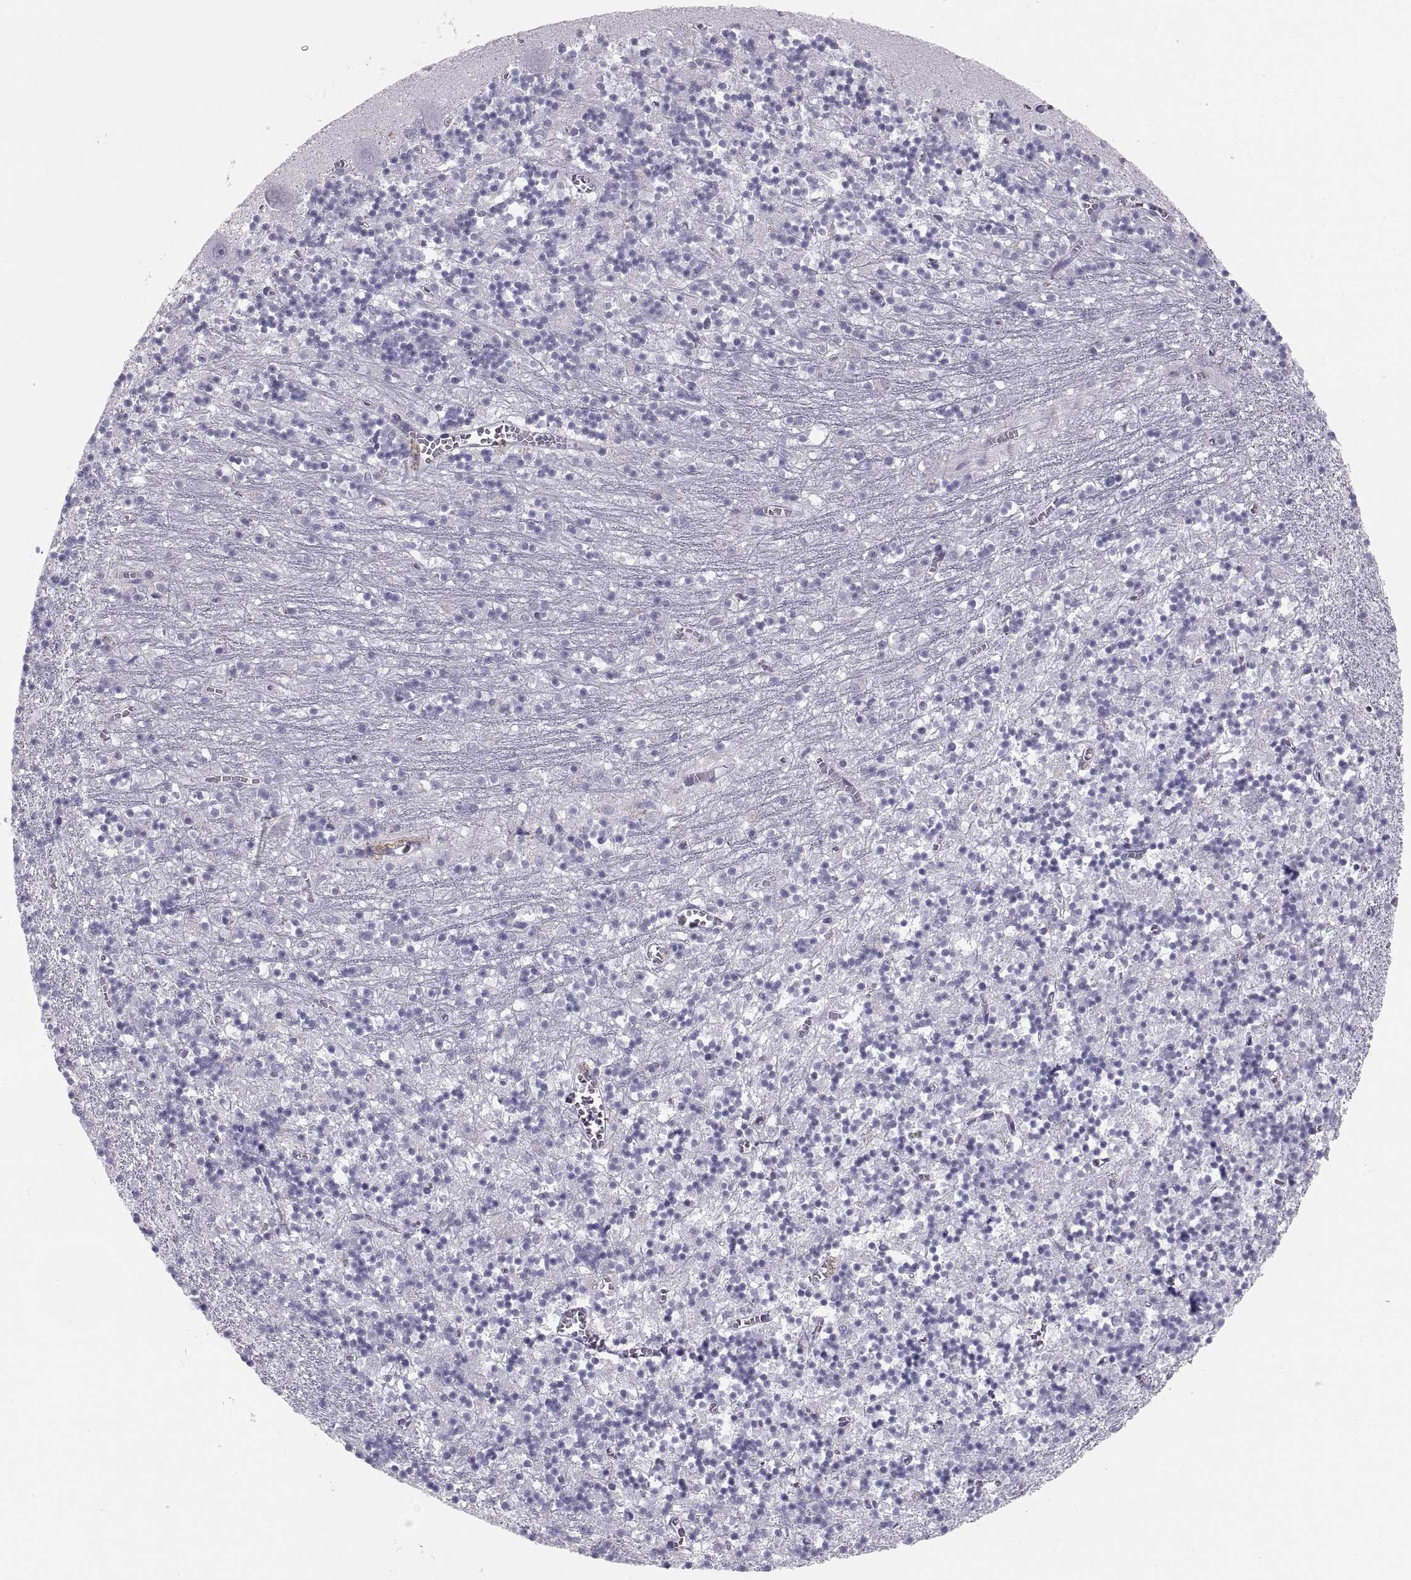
{"staining": {"intensity": "negative", "quantity": "none", "location": "none"}, "tissue": "cerebellum", "cell_type": "Cells in granular layer", "image_type": "normal", "snomed": [{"axis": "morphology", "description": "Normal tissue, NOS"}, {"axis": "topography", "description": "Cerebellum"}], "caption": "This is an immunohistochemistry (IHC) histopathology image of unremarkable cerebellum. There is no expression in cells in granular layer.", "gene": "MAGEB2", "patient": {"sex": "female", "age": 64}}